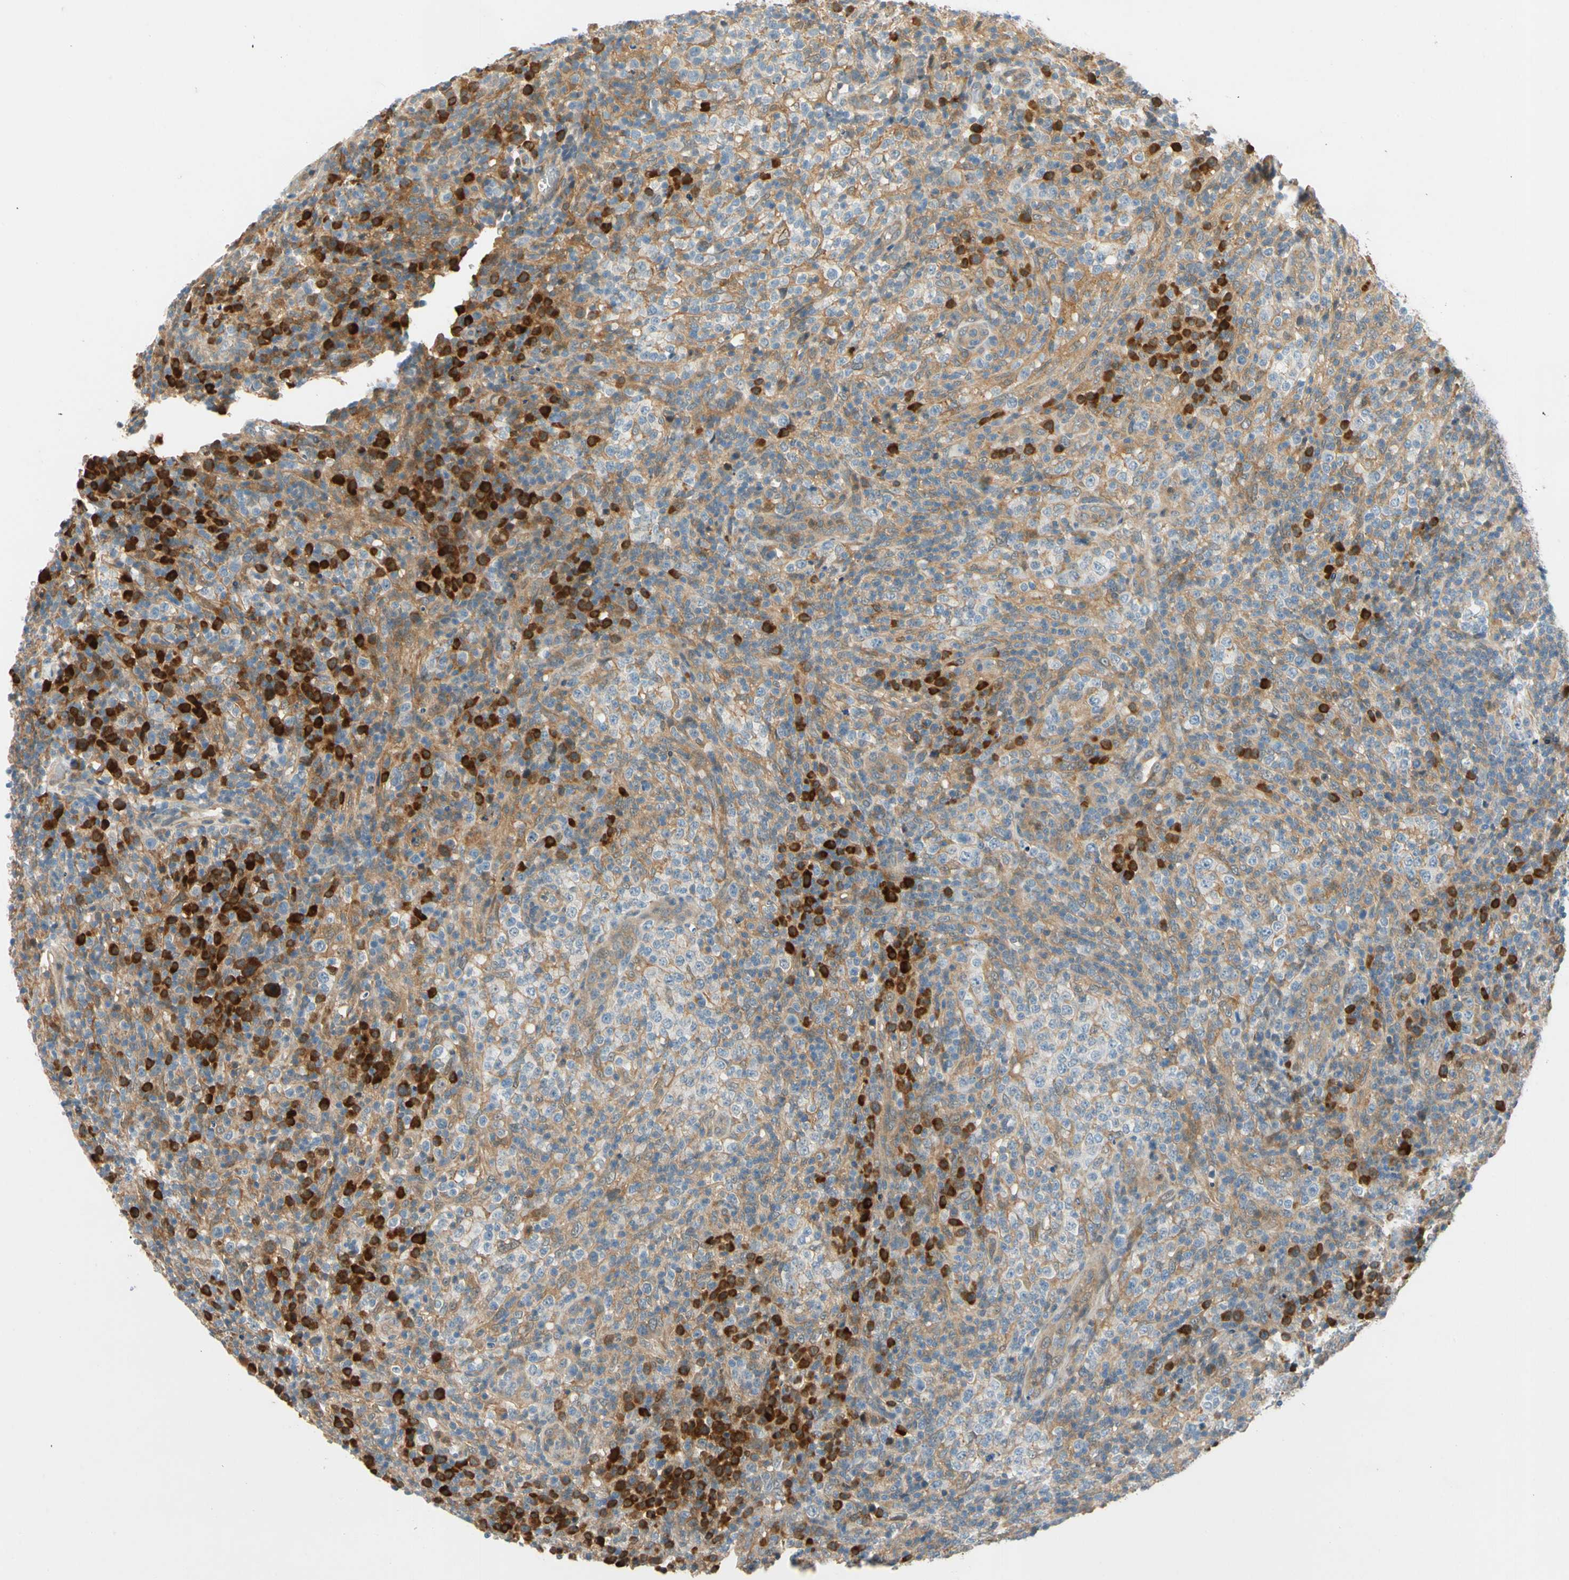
{"staining": {"intensity": "moderate", "quantity": "25%-75%", "location": "cytoplasmic/membranous"}, "tissue": "lymphoma", "cell_type": "Tumor cells", "image_type": "cancer", "snomed": [{"axis": "morphology", "description": "Malignant lymphoma, non-Hodgkin's type, High grade"}, {"axis": "topography", "description": "Lymph node"}], "caption": "Approximately 25%-75% of tumor cells in human lymphoma demonstrate moderate cytoplasmic/membranous protein staining as visualized by brown immunohistochemical staining.", "gene": "WIPI1", "patient": {"sex": "female", "age": 76}}